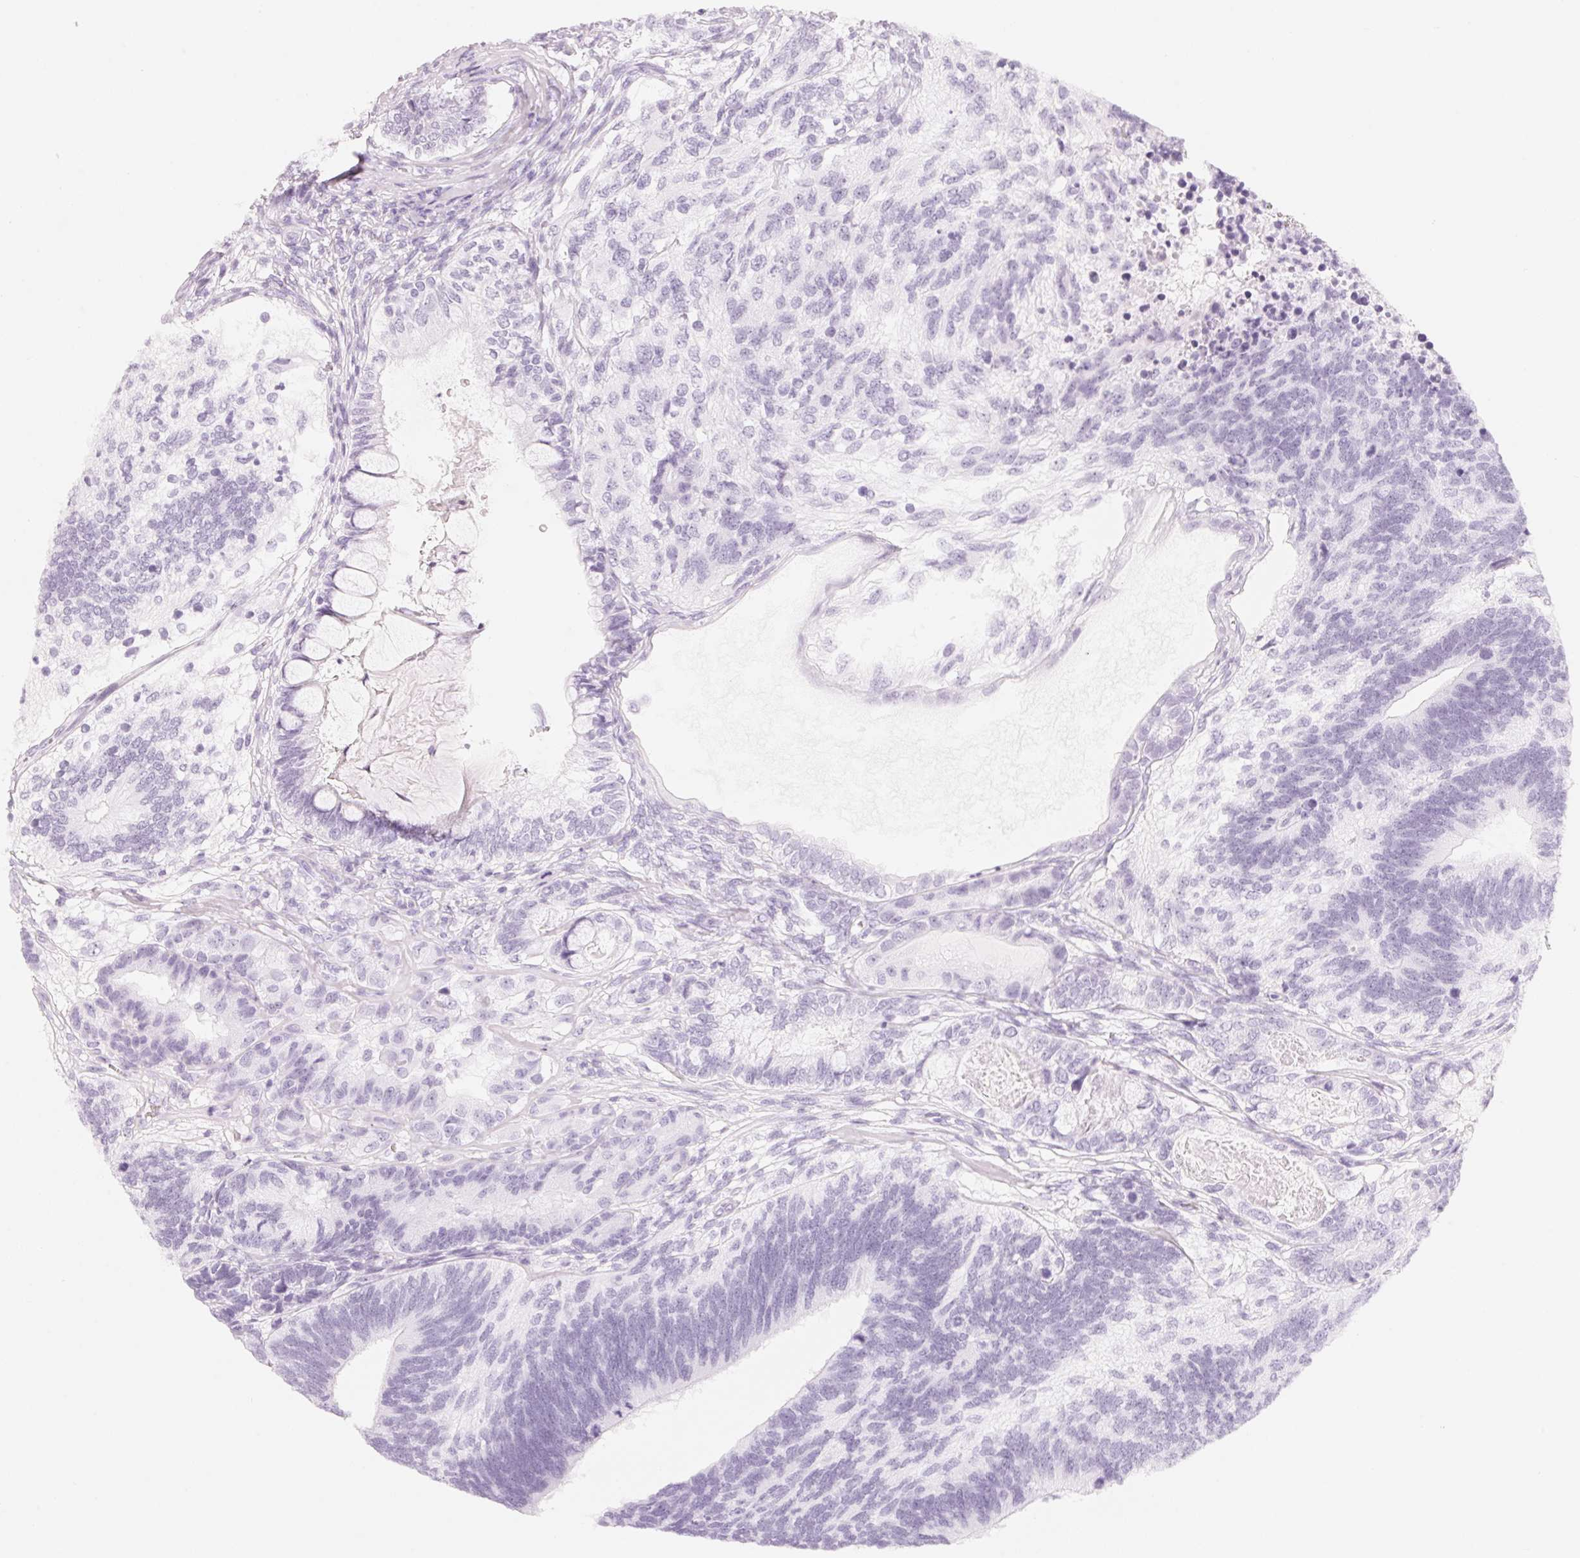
{"staining": {"intensity": "negative", "quantity": "none", "location": "none"}, "tissue": "testis cancer", "cell_type": "Tumor cells", "image_type": "cancer", "snomed": [{"axis": "morphology", "description": "Seminoma, NOS"}, {"axis": "morphology", "description": "Carcinoma, Embryonal, NOS"}, {"axis": "topography", "description": "Testis"}], "caption": "Human embryonal carcinoma (testis) stained for a protein using IHC exhibits no positivity in tumor cells.", "gene": "CFHR2", "patient": {"sex": "male", "age": 41}}